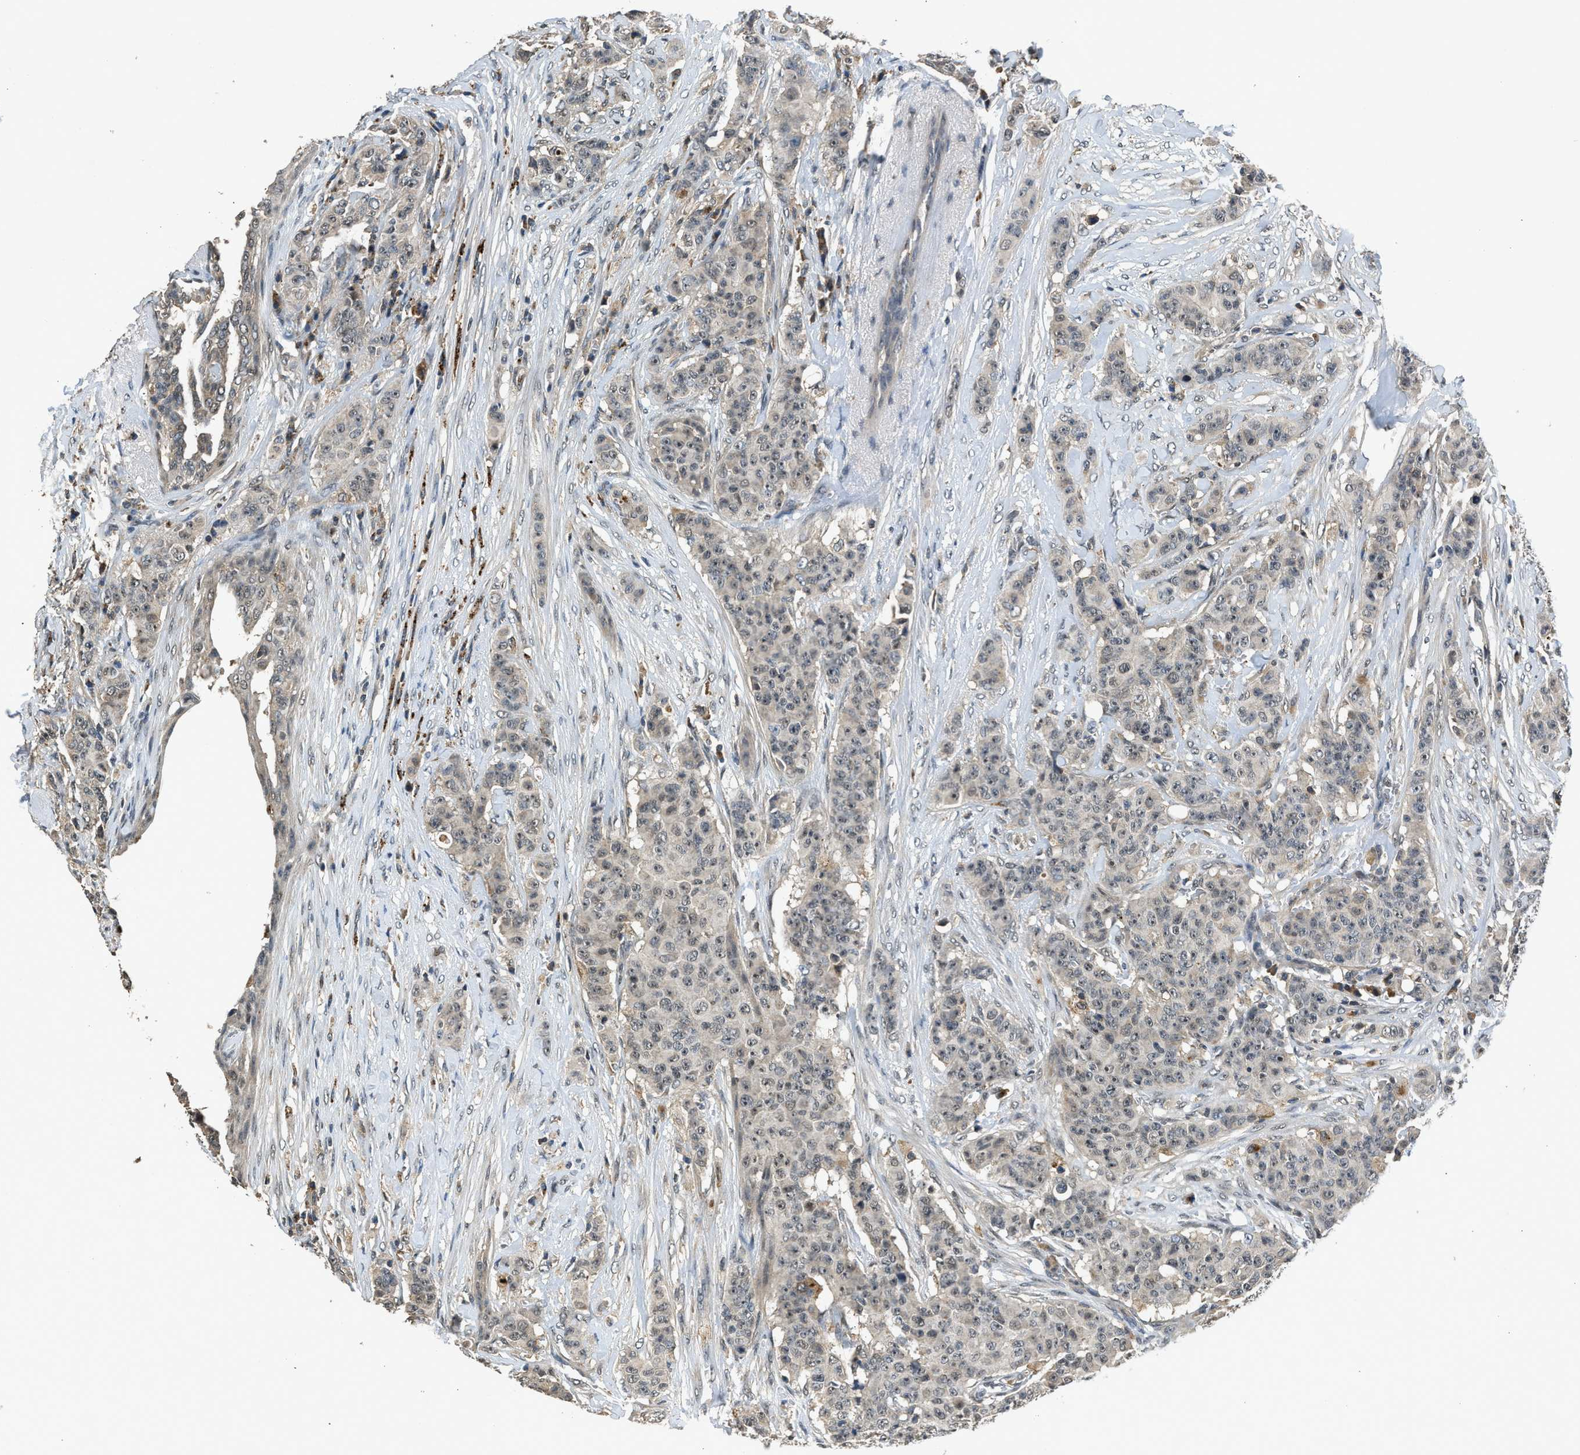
{"staining": {"intensity": "negative", "quantity": "none", "location": "none"}, "tissue": "breast cancer", "cell_type": "Tumor cells", "image_type": "cancer", "snomed": [{"axis": "morphology", "description": "Normal tissue, NOS"}, {"axis": "morphology", "description": "Duct carcinoma"}, {"axis": "topography", "description": "Breast"}], "caption": "This is a micrograph of immunohistochemistry staining of breast invasive ductal carcinoma, which shows no expression in tumor cells.", "gene": "SLC15A4", "patient": {"sex": "female", "age": 40}}